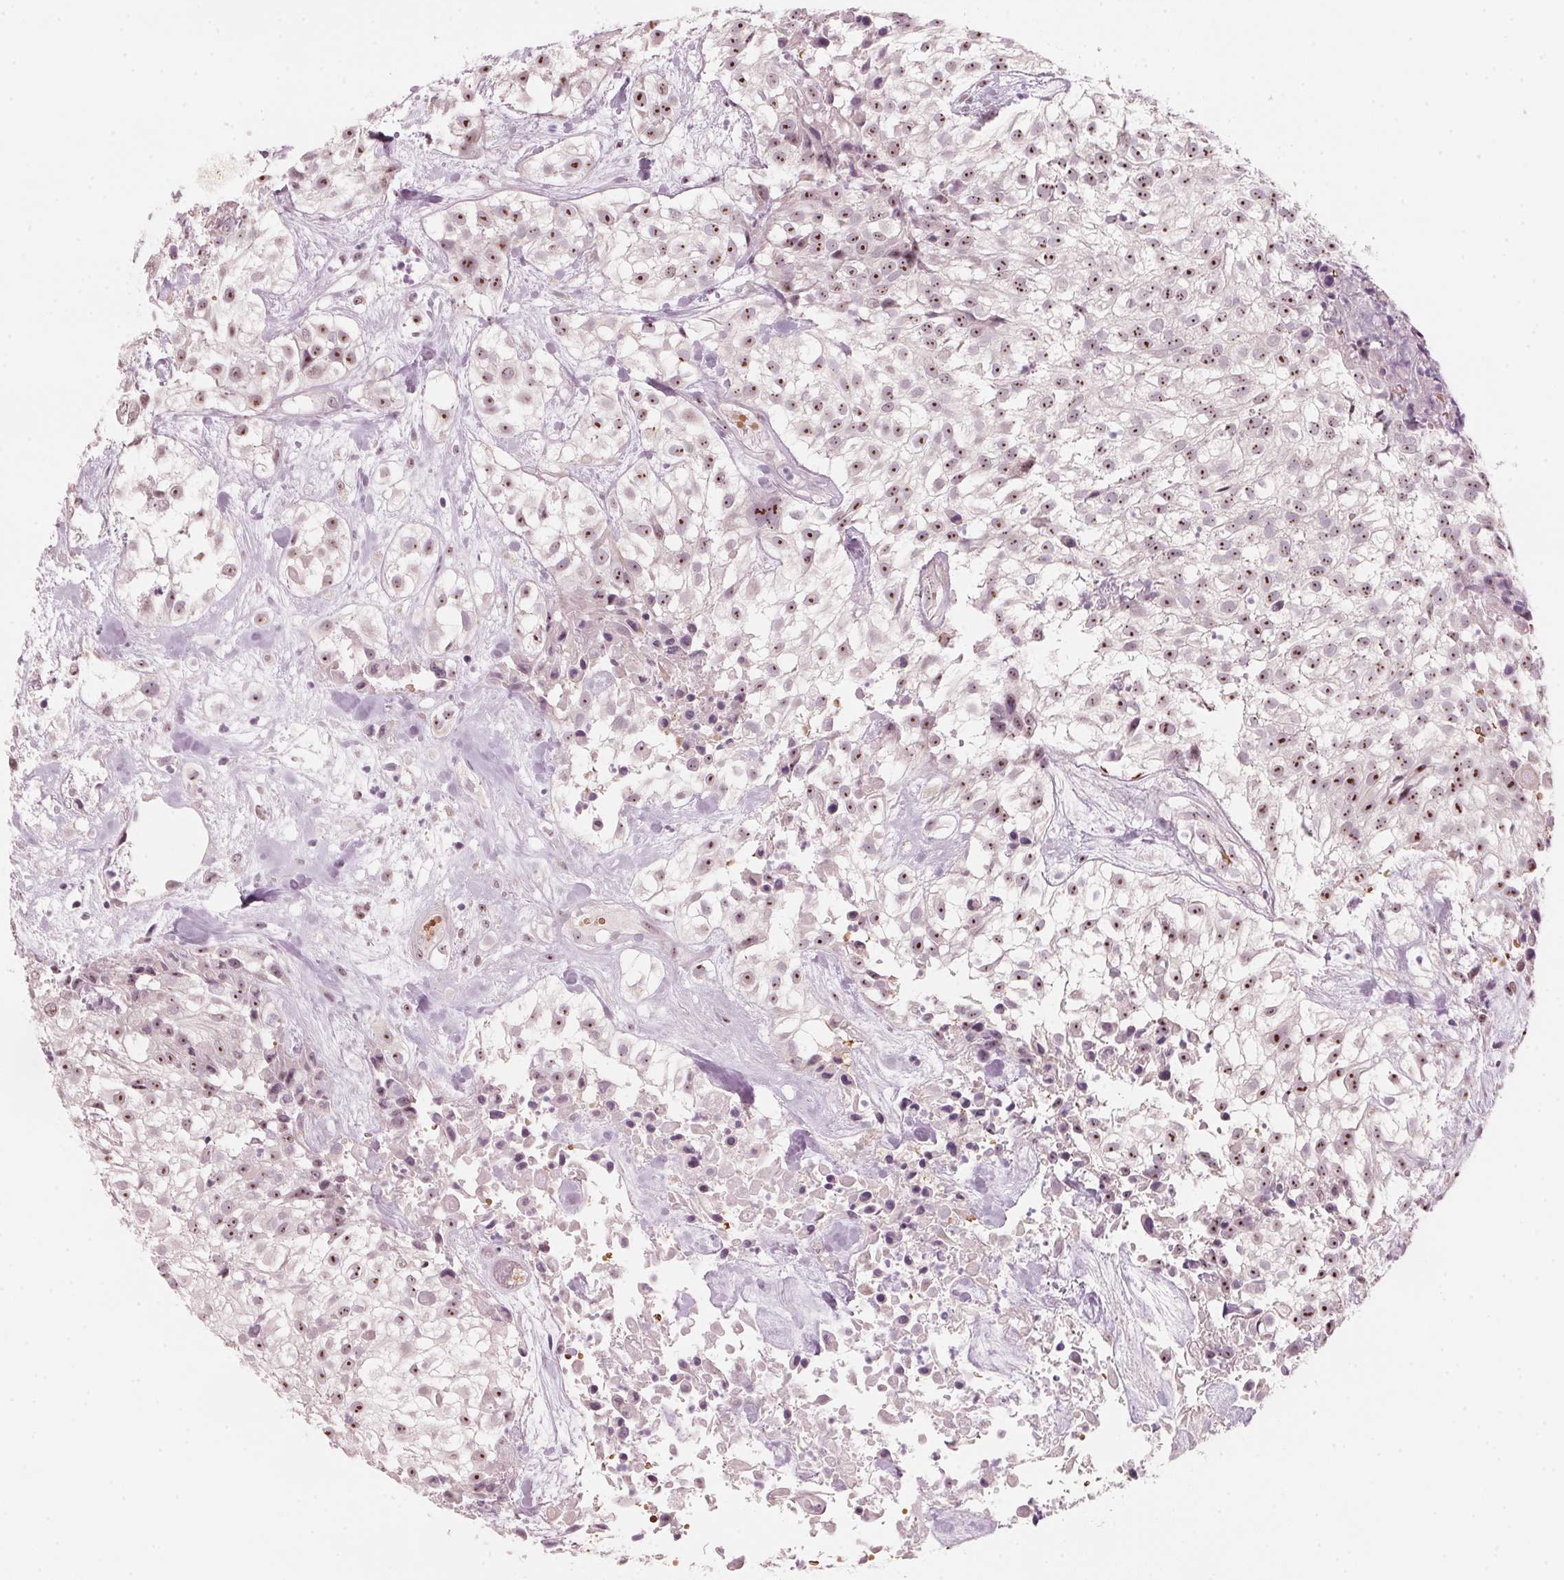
{"staining": {"intensity": "moderate", "quantity": ">75%", "location": "nuclear"}, "tissue": "urothelial cancer", "cell_type": "Tumor cells", "image_type": "cancer", "snomed": [{"axis": "morphology", "description": "Urothelial carcinoma, High grade"}, {"axis": "topography", "description": "Urinary bladder"}], "caption": "Tumor cells reveal moderate nuclear positivity in approximately >75% of cells in urothelial carcinoma (high-grade). (Stains: DAB in brown, nuclei in blue, Microscopy: brightfield microscopy at high magnification).", "gene": "DNTTIP2", "patient": {"sex": "male", "age": 56}}